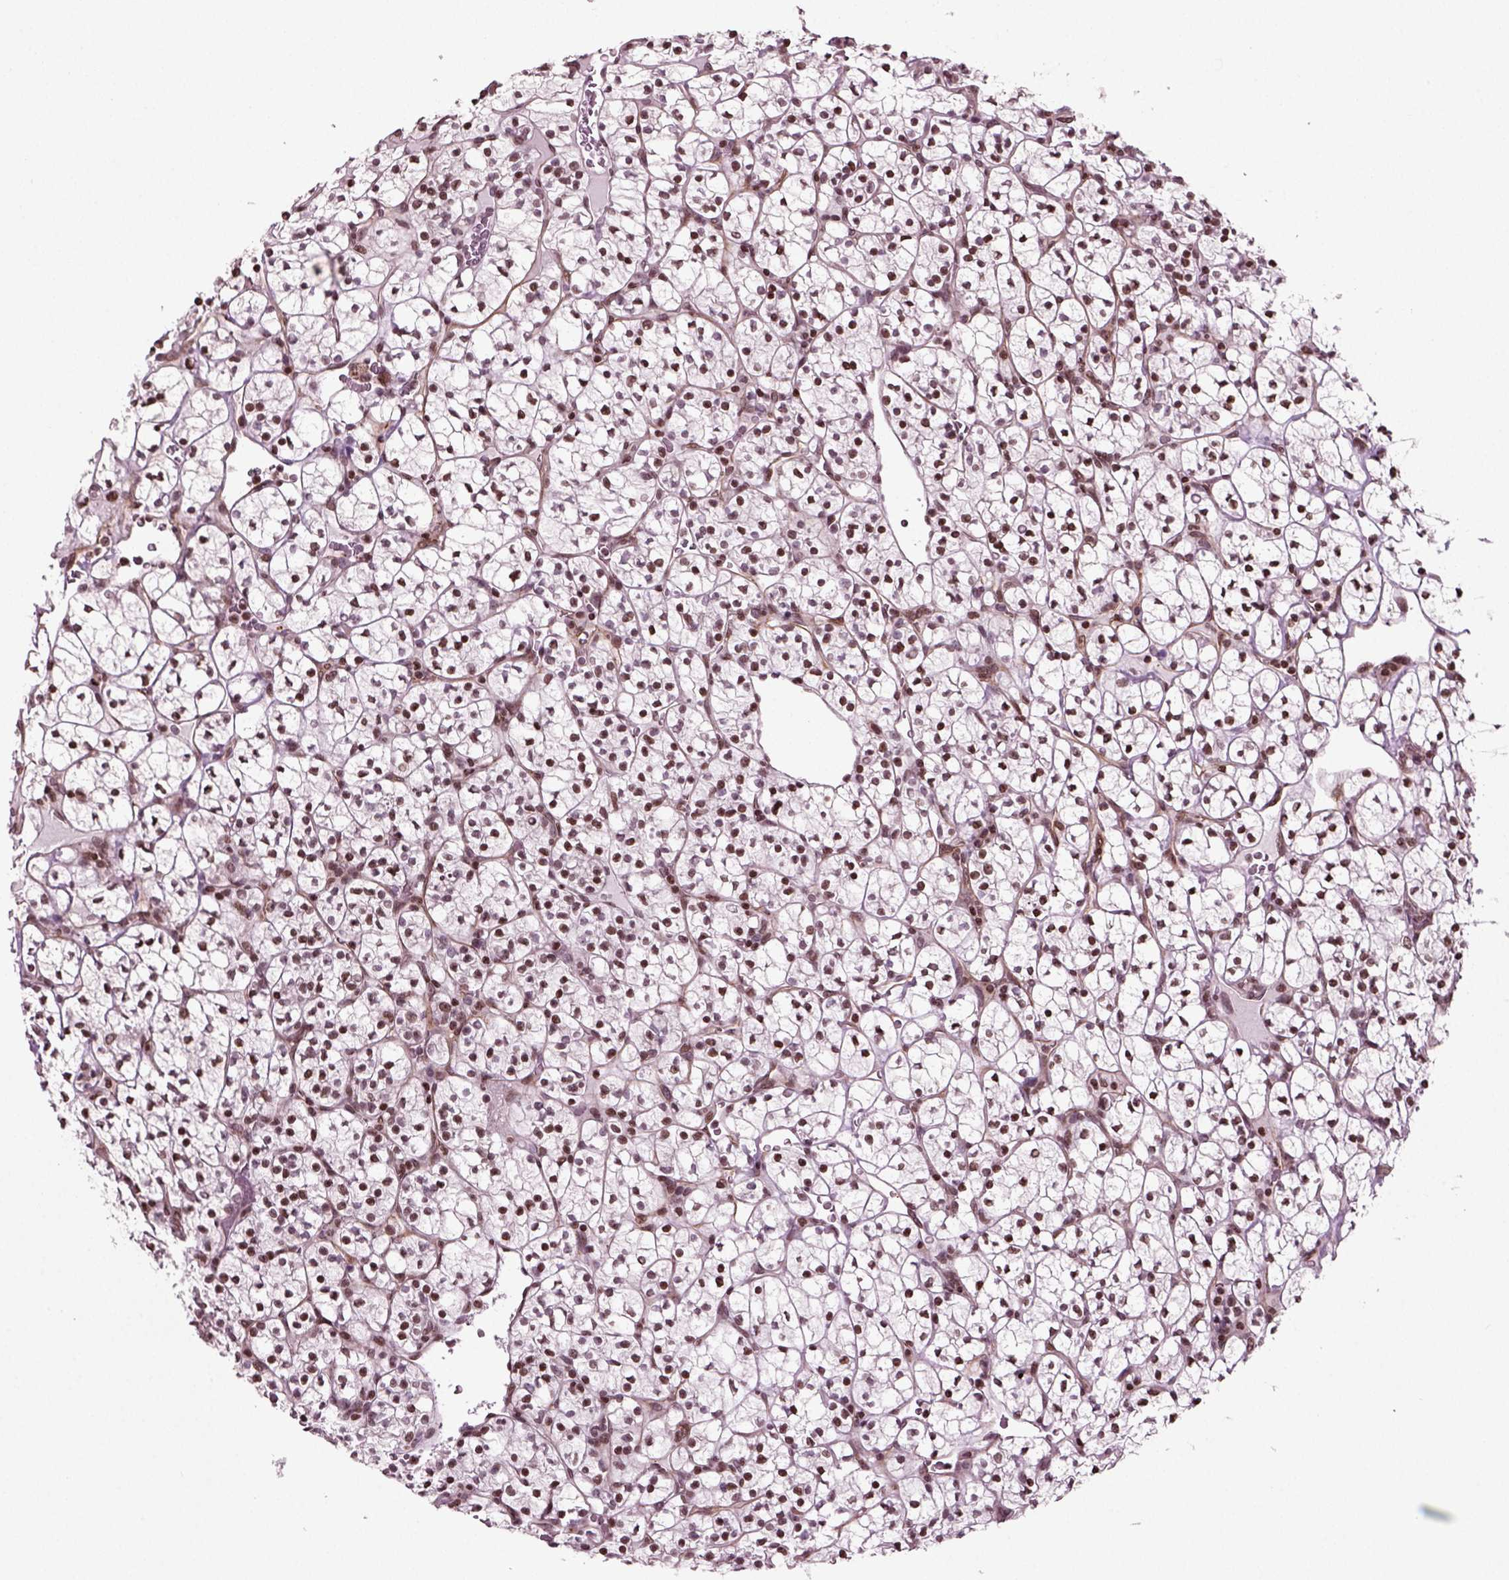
{"staining": {"intensity": "moderate", "quantity": "25%-75%", "location": "nuclear"}, "tissue": "renal cancer", "cell_type": "Tumor cells", "image_type": "cancer", "snomed": [{"axis": "morphology", "description": "Adenocarcinoma, NOS"}, {"axis": "topography", "description": "Kidney"}], "caption": "A photomicrograph showing moderate nuclear staining in about 25%-75% of tumor cells in renal cancer (adenocarcinoma), as visualized by brown immunohistochemical staining.", "gene": "HEYL", "patient": {"sex": "female", "age": 89}}